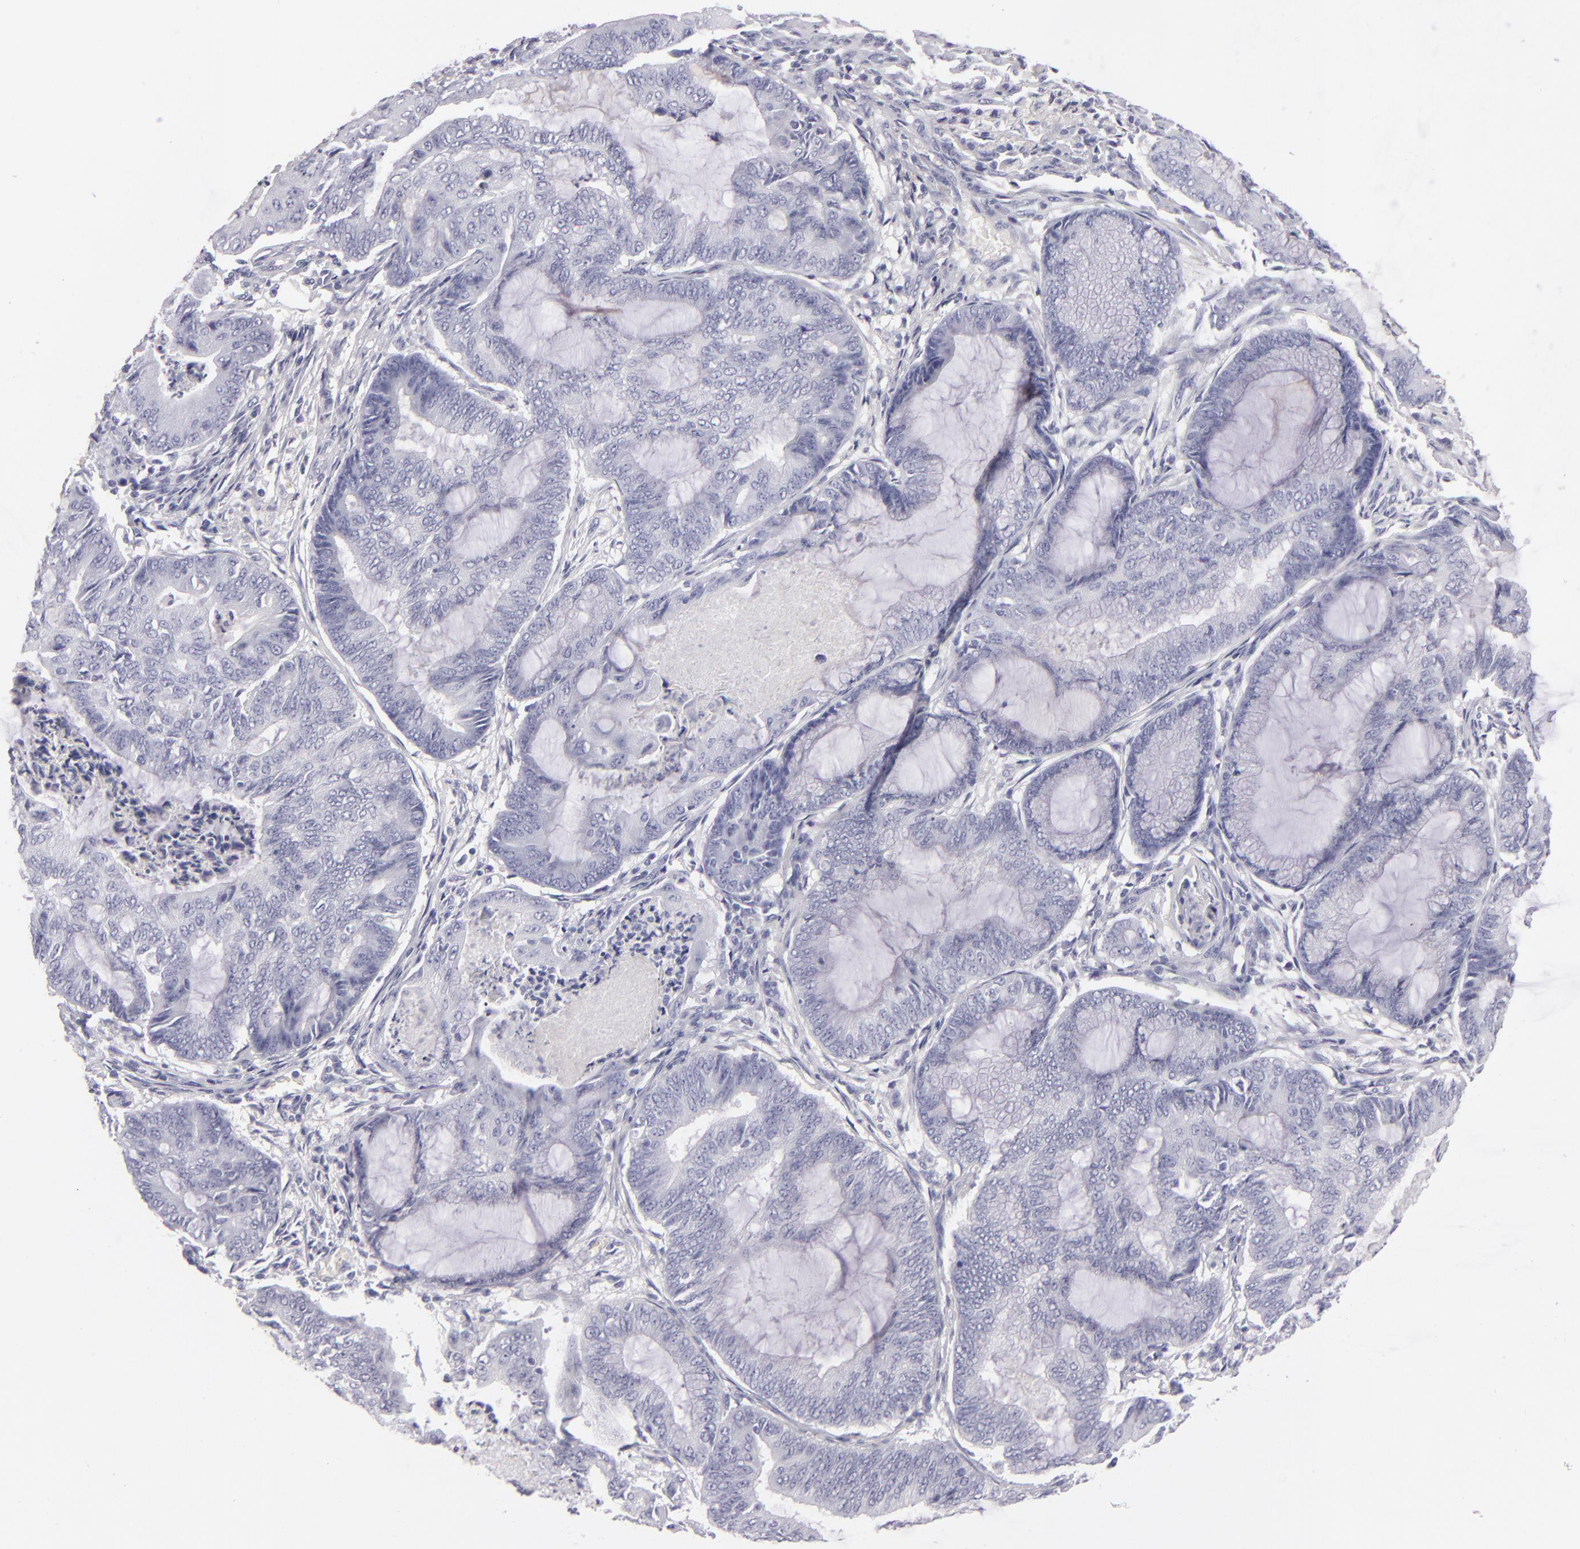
{"staining": {"intensity": "negative", "quantity": "none", "location": "none"}, "tissue": "endometrial cancer", "cell_type": "Tumor cells", "image_type": "cancer", "snomed": [{"axis": "morphology", "description": "Adenocarcinoma, NOS"}, {"axis": "topography", "description": "Endometrium"}], "caption": "Tumor cells are negative for brown protein staining in endometrial cancer (adenocarcinoma). Brightfield microscopy of immunohistochemistry stained with DAB (3,3'-diaminobenzidine) (brown) and hematoxylin (blue), captured at high magnification.", "gene": "F13A1", "patient": {"sex": "female", "age": 63}}